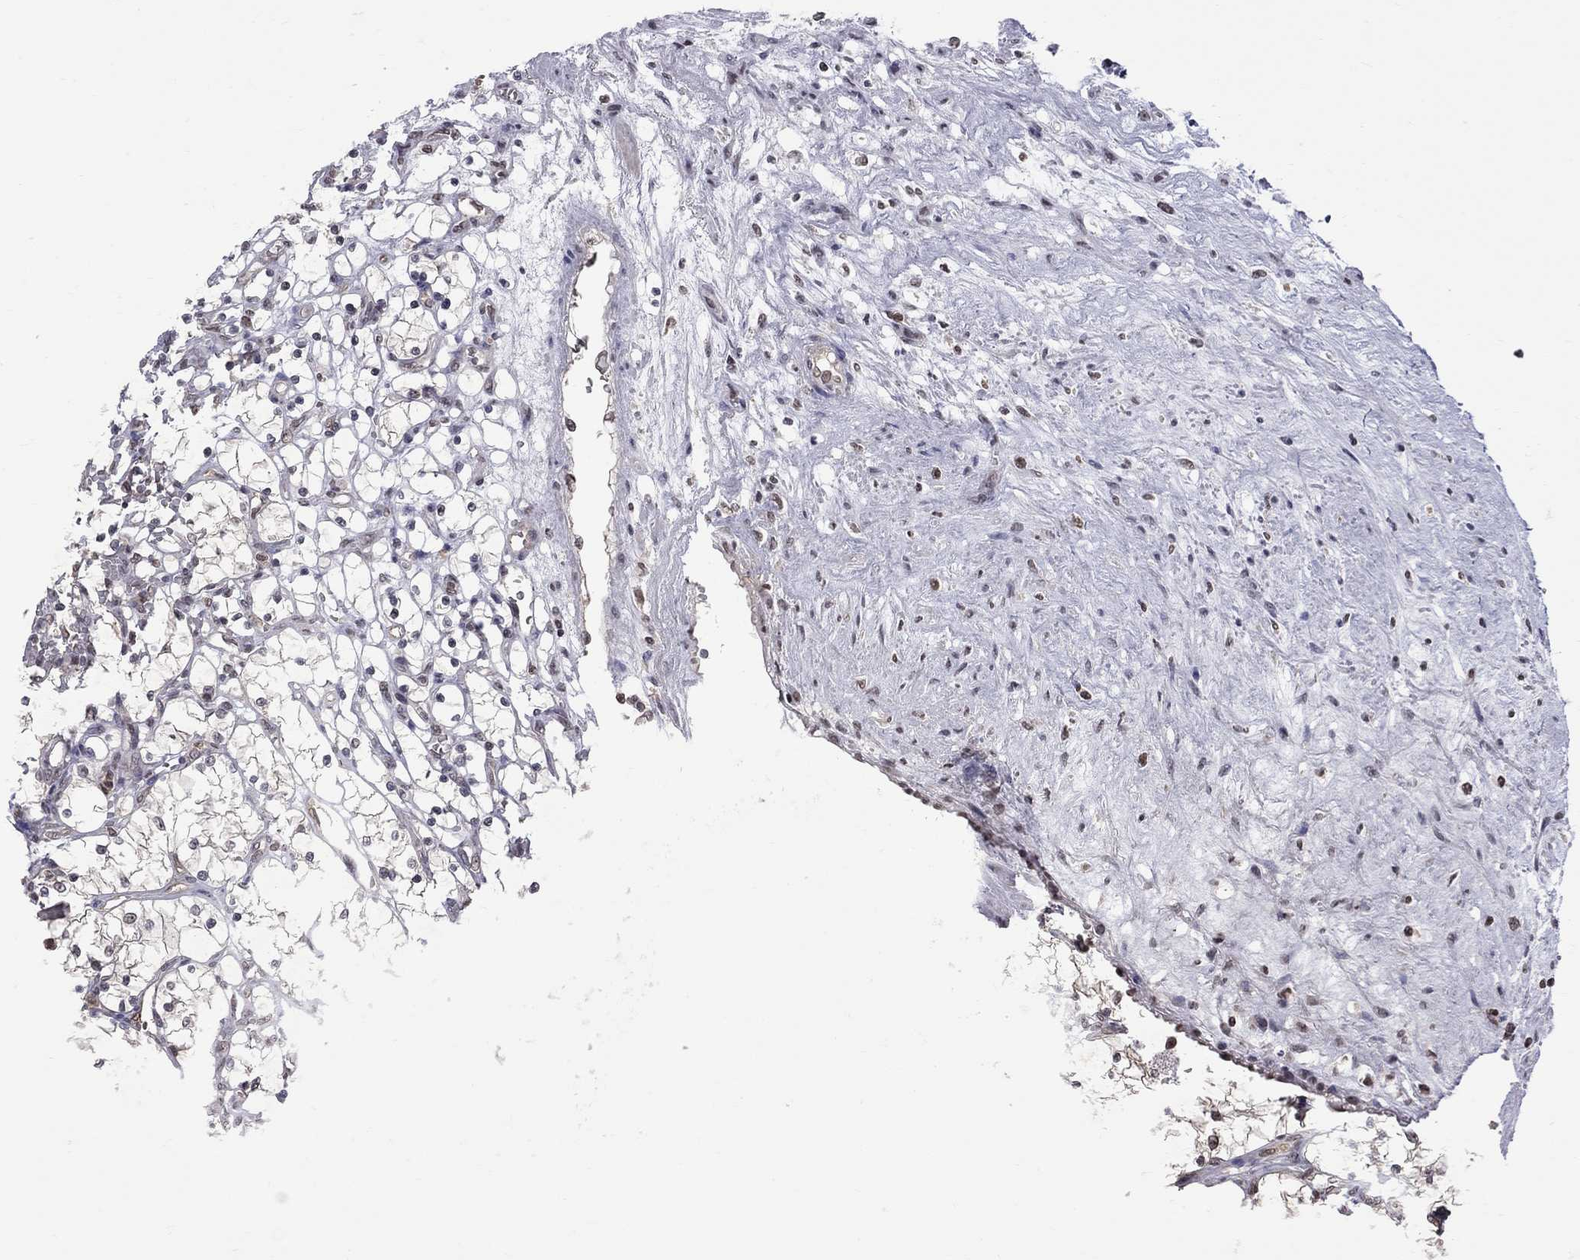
{"staining": {"intensity": "negative", "quantity": "none", "location": "none"}, "tissue": "renal cancer", "cell_type": "Tumor cells", "image_type": "cancer", "snomed": [{"axis": "morphology", "description": "Adenocarcinoma, NOS"}, {"axis": "topography", "description": "Kidney"}], "caption": "Image shows no significant protein positivity in tumor cells of renal adenocarcinoma. The staining is performed using DAB (3,3'-diaminobenzidine) brown chromogen with nuclei counter-stained in using hematoxylin.", "gene": "RFWD3", "patient": {"sex": "female", "age": 69}}